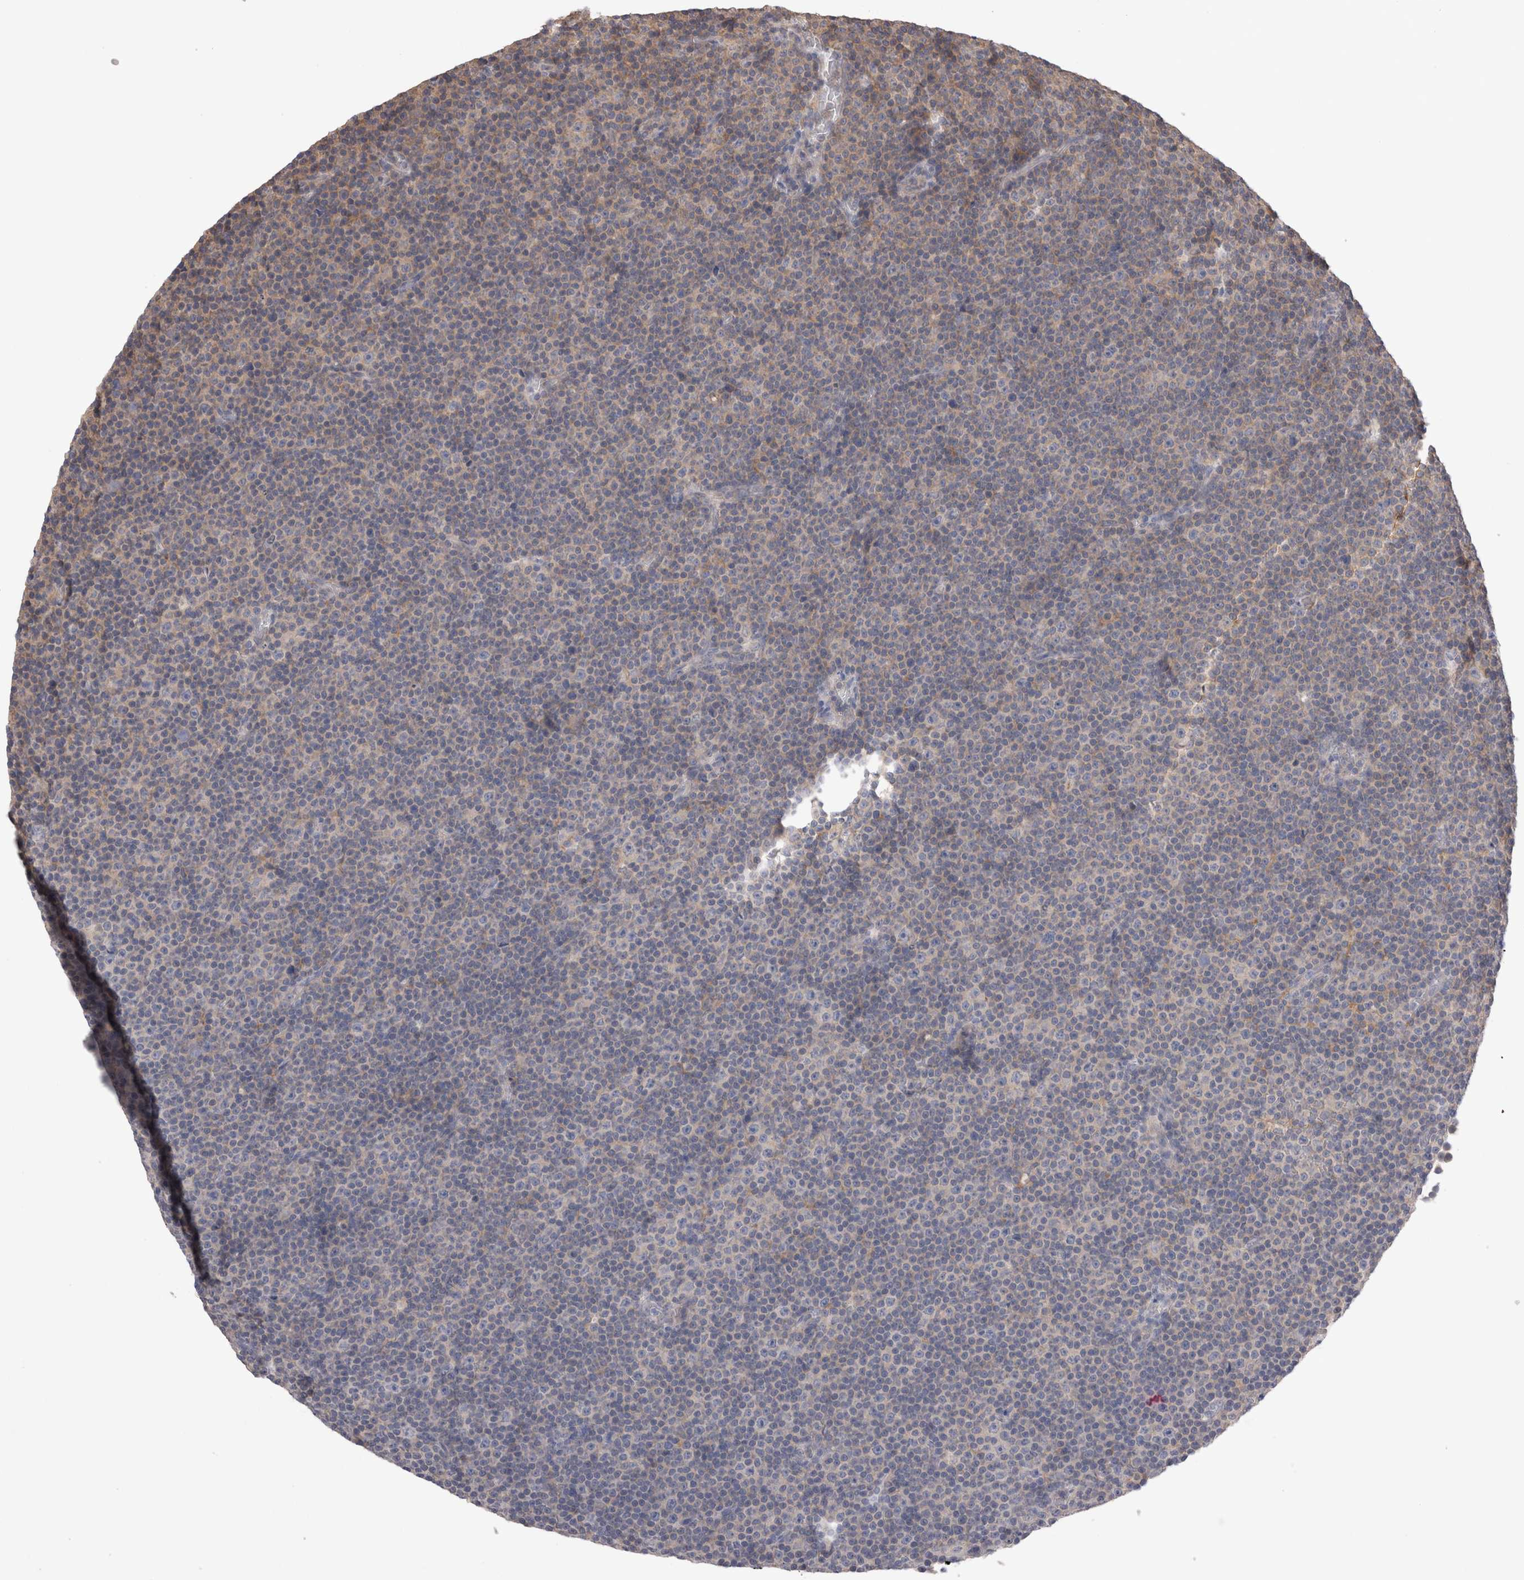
{"staining": {"intensity": "negative", "quantity": "none", "location": "none"}, "tissue": "lymphoma", "cell_type": "Tumor cells", "image_type": "cancer", "snomed": [{"axis": "morphology", "description": "Malignant lymphoma, non-Hodgkin's type, Low grade"}, {"axis": "topography", "description": "Lymph node"}], "caption": "Immunohistochemistry (IHC) micrograph of neoplastic tissue: low-grade malignant lymphoma, non-Hodgkin's type stained with DAB reveals no significant protein expression in tumor cells.", "gene": "OTOR", "patient": {"sex": "female", "age": 67}}